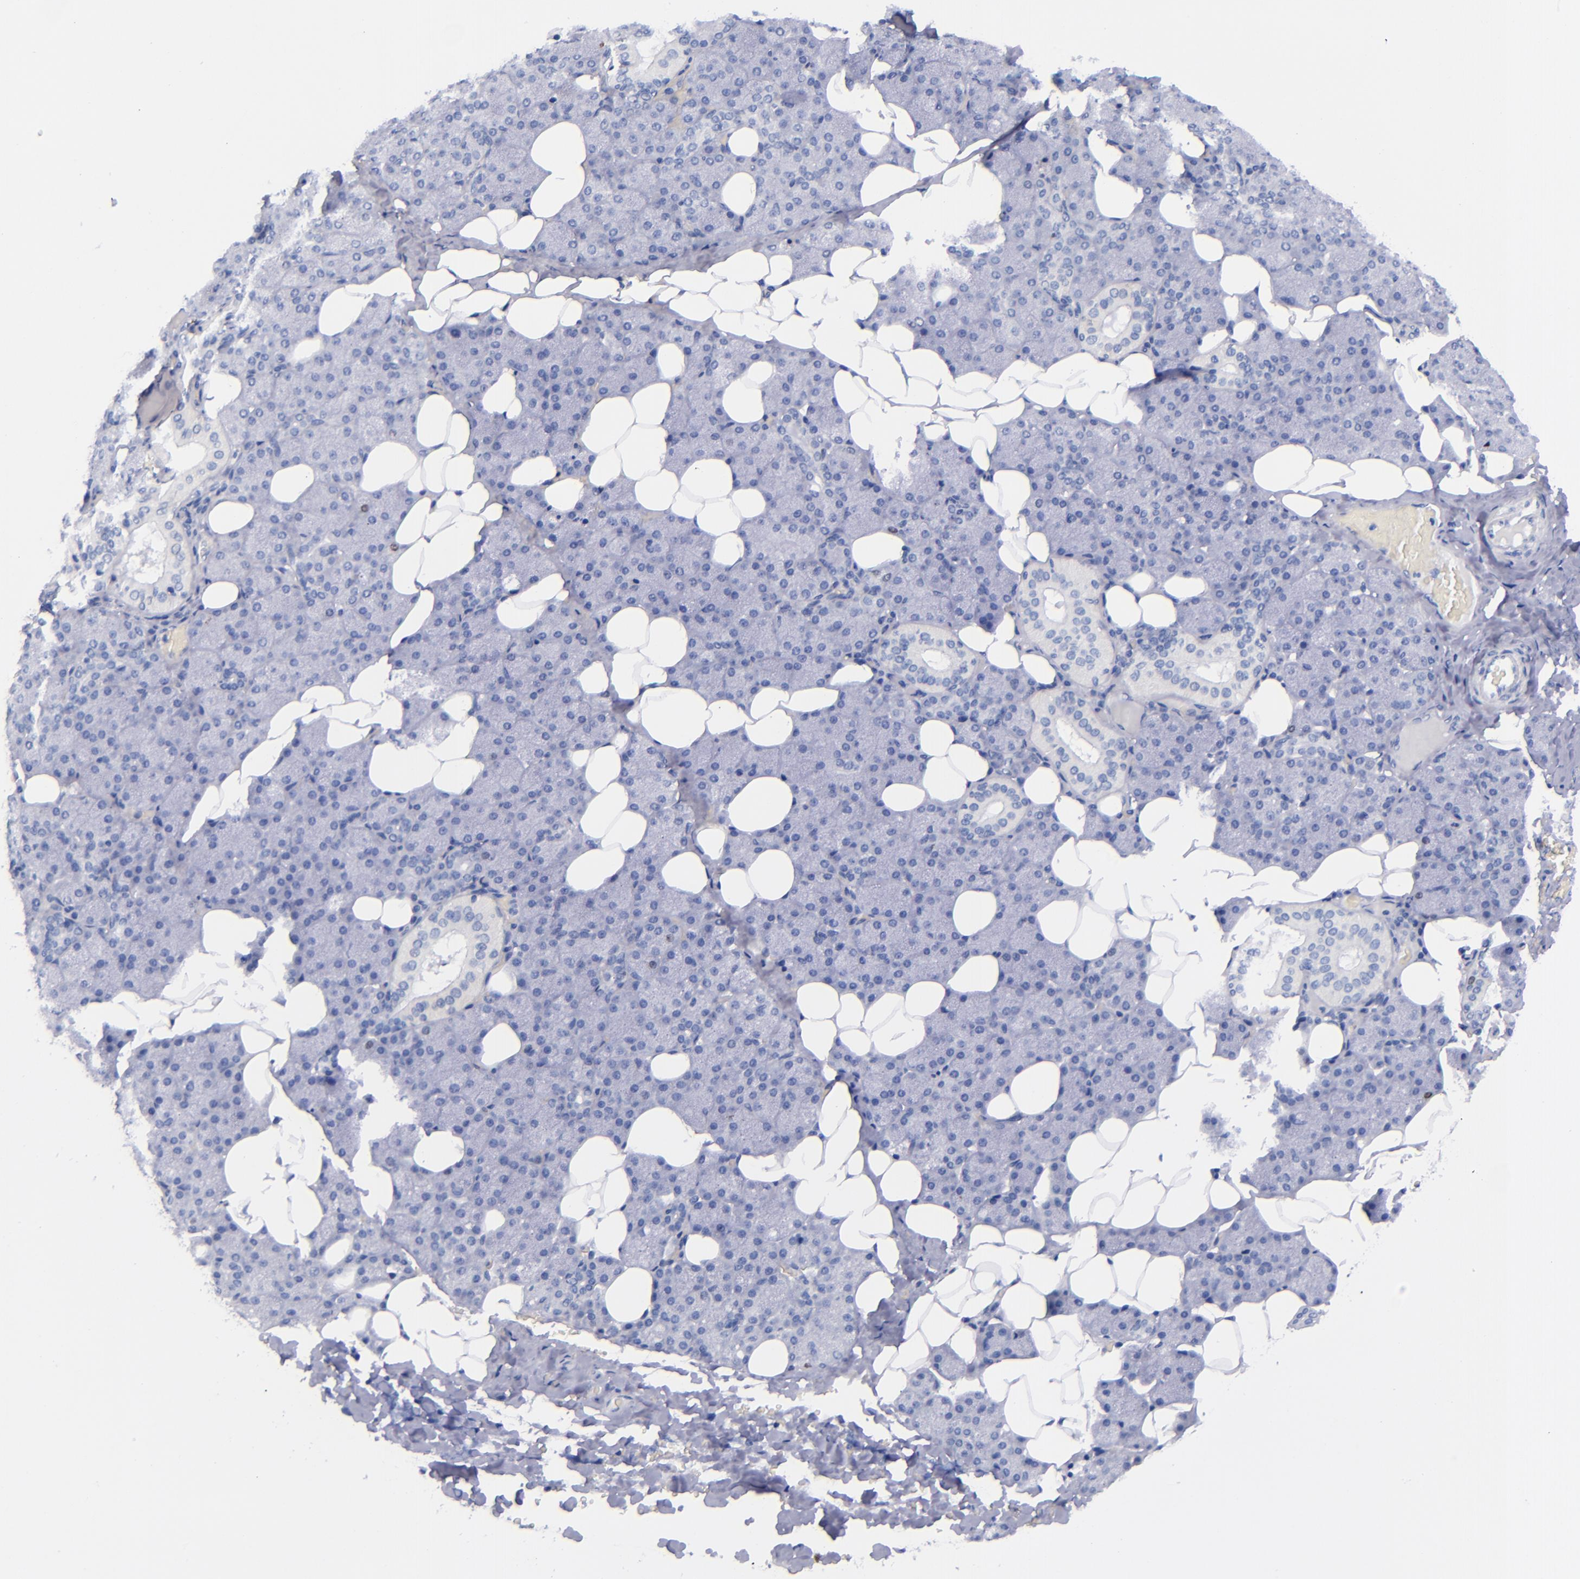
{"staining": {"intensity": "negative", "quantity": "none", "location": "none"}, "tissue": "salivary gland", "cell_type": "Glandular cells", "image_type": "normal", "snomed": [{"axis": "morphology", "description": "Normal tissue, NOS"}, {"axis": "topography", "description": "Lymph node"}, {"axis": "topography", "description": "Salivary gland"}], "caption": "The immunohistochemistry image has no significant positivity in glandular cells of salivary gland. The staining is performed using DAB (3,3'-diaminobenzidine) brown chromogen with nuclei counter-stained in using hematoxylin.", "gene": "MCM7", "patient": {"sex": "male", "age": 8}}